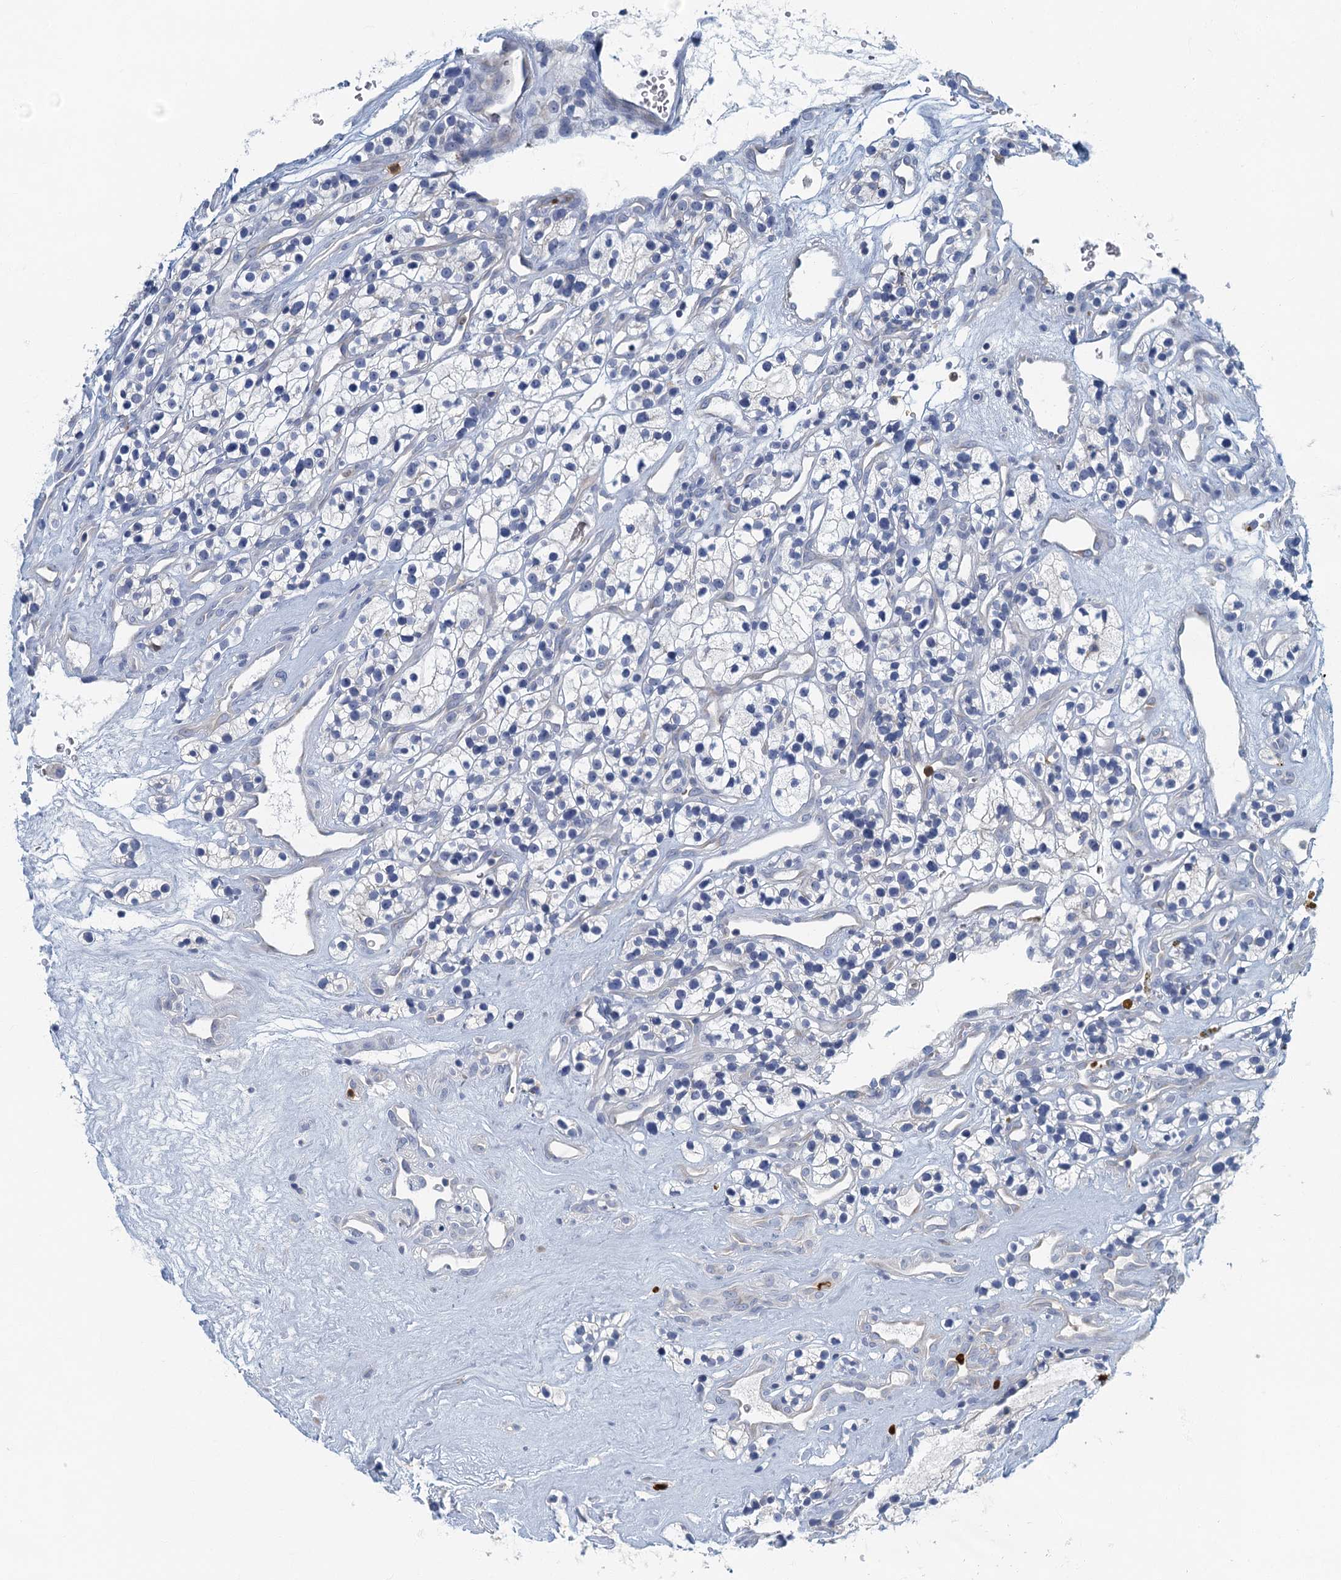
{"staining": {"intensity": "negative", "quantity": "none", "location": "none"}, "tissue": "renal cancer", "cell_type": "Tumor cells", "image_type": "cancer", "snomed": [{"axis": "morphology", "description": "Adenocarcinoma, NOS"}, {"axis": "topography", "description": "Kidney"}], "caption": "High magnification brightfield microscopy of renal adenocarcinoma stained with DAB (brown) and counterstained with hematoxylin (blue): tumor cells show no significant staining. (DAB immunohistochemistry (IHC) visualized using brightfield microscopy, high magnification).", "gene": "ANKDD1A", "patient": {"sex": "female", "age": 57}}